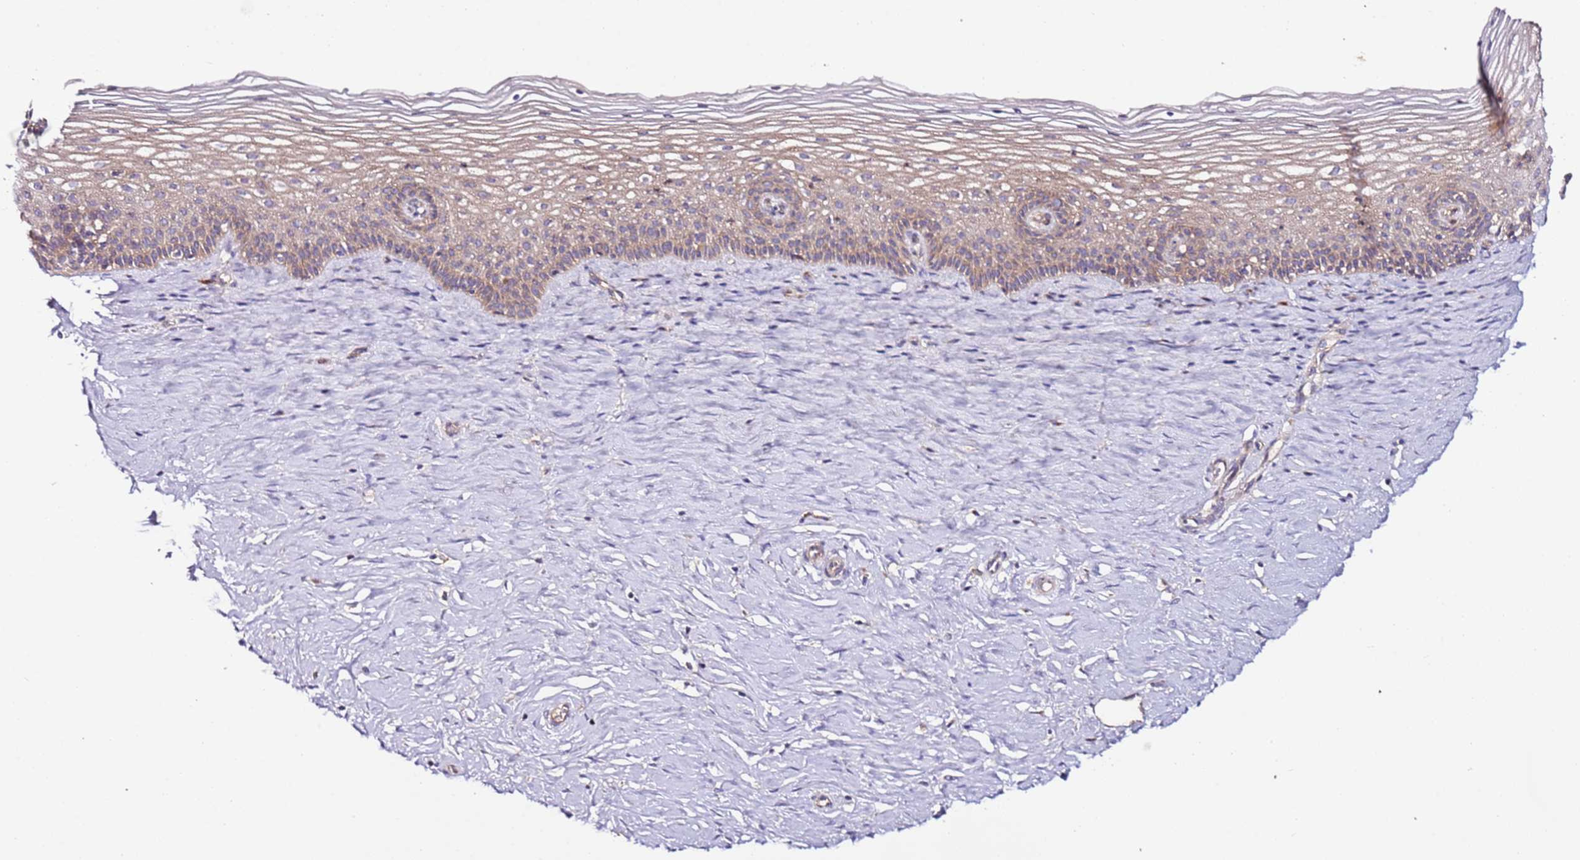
{"staining": {"intensity": "negative", "quantity": "none", "location": "none"}, "tissue": "cervix", "cell_type": "Glandular cells", "image_type": "normal", "snomed": [{"axis": "morphology", "description": "Normal tissue, NOS"}, {"axis": "topography", "description": "Cervix"}], "caption": "An immunohistochemistry image of unremarkable cervix is shown. There is no staining in glandular cells of cervix. Brightfield microscopy of immunohistochemistry (IHC) stained with DAB (3,3'-diaminobenzidine) (brown) and hematoxylin (blue), captured at high magnification.", "gene": "FLVCR1", "patient": {"sex": "female", "age": 33}}